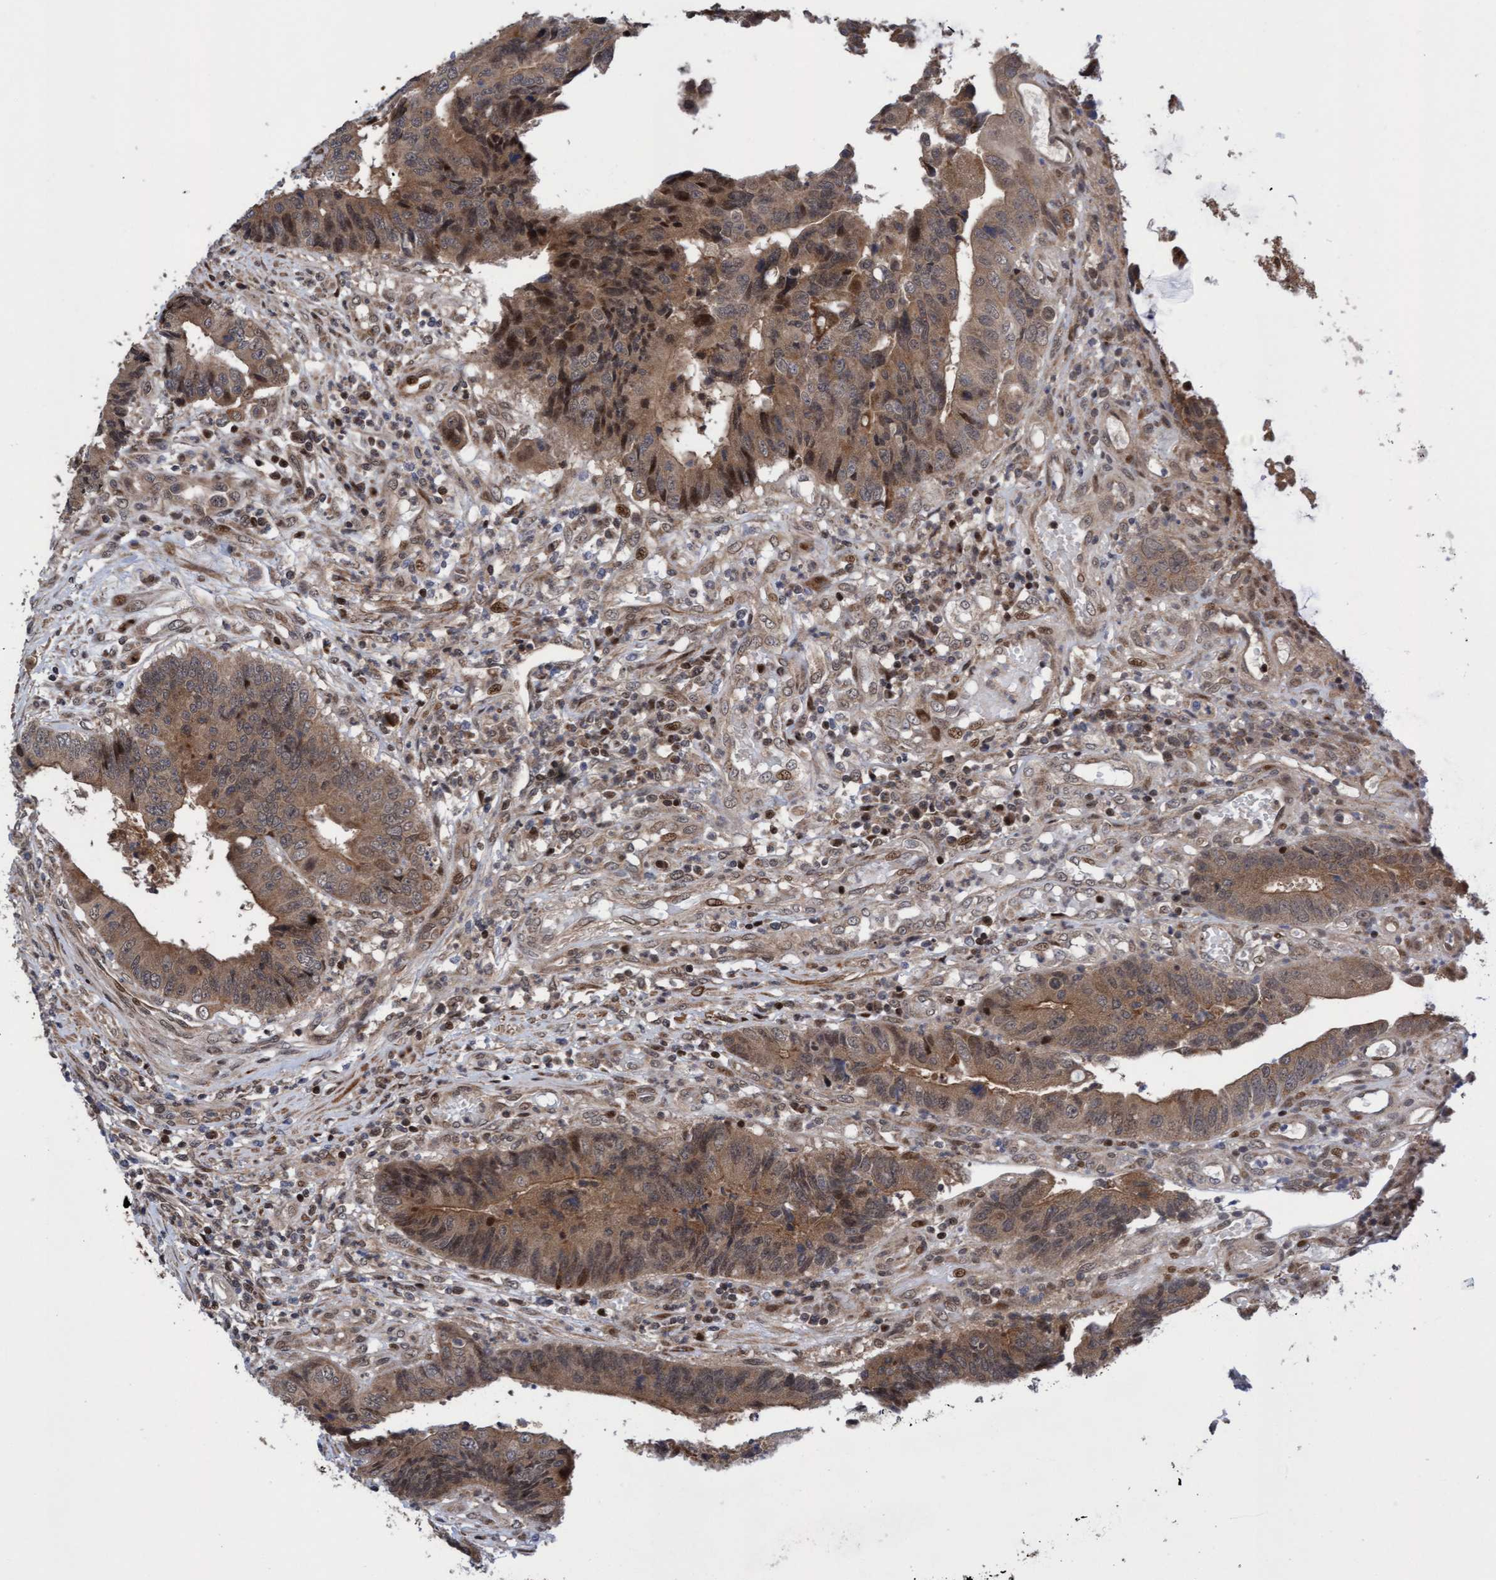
{"staining": {"intensity": "moderate", "quantity": ">75%", "location": "cytoplasmic/membranous,nuclear"}, "tissue": "colorectal cancer", "cell_type": "Tumor cells", "image_type": "cancer", "snomed": [{"axis": "morphology", "description": "Adenocarcinoma, NOS"}, {"axis": "topography", "description": "Rectum"}], "caption": "IHC of human colorectal cancer (adenocarcinoma) demonstrates medium levels of moderate cytoplasmic/membranous and nuclear positivity in about >75% of tumor cells. IHC stains the protein of interest in brown and the nuclei are stained blue.", "gene": "ITFG1", "patient": {"sex": "male", "age": 84}}